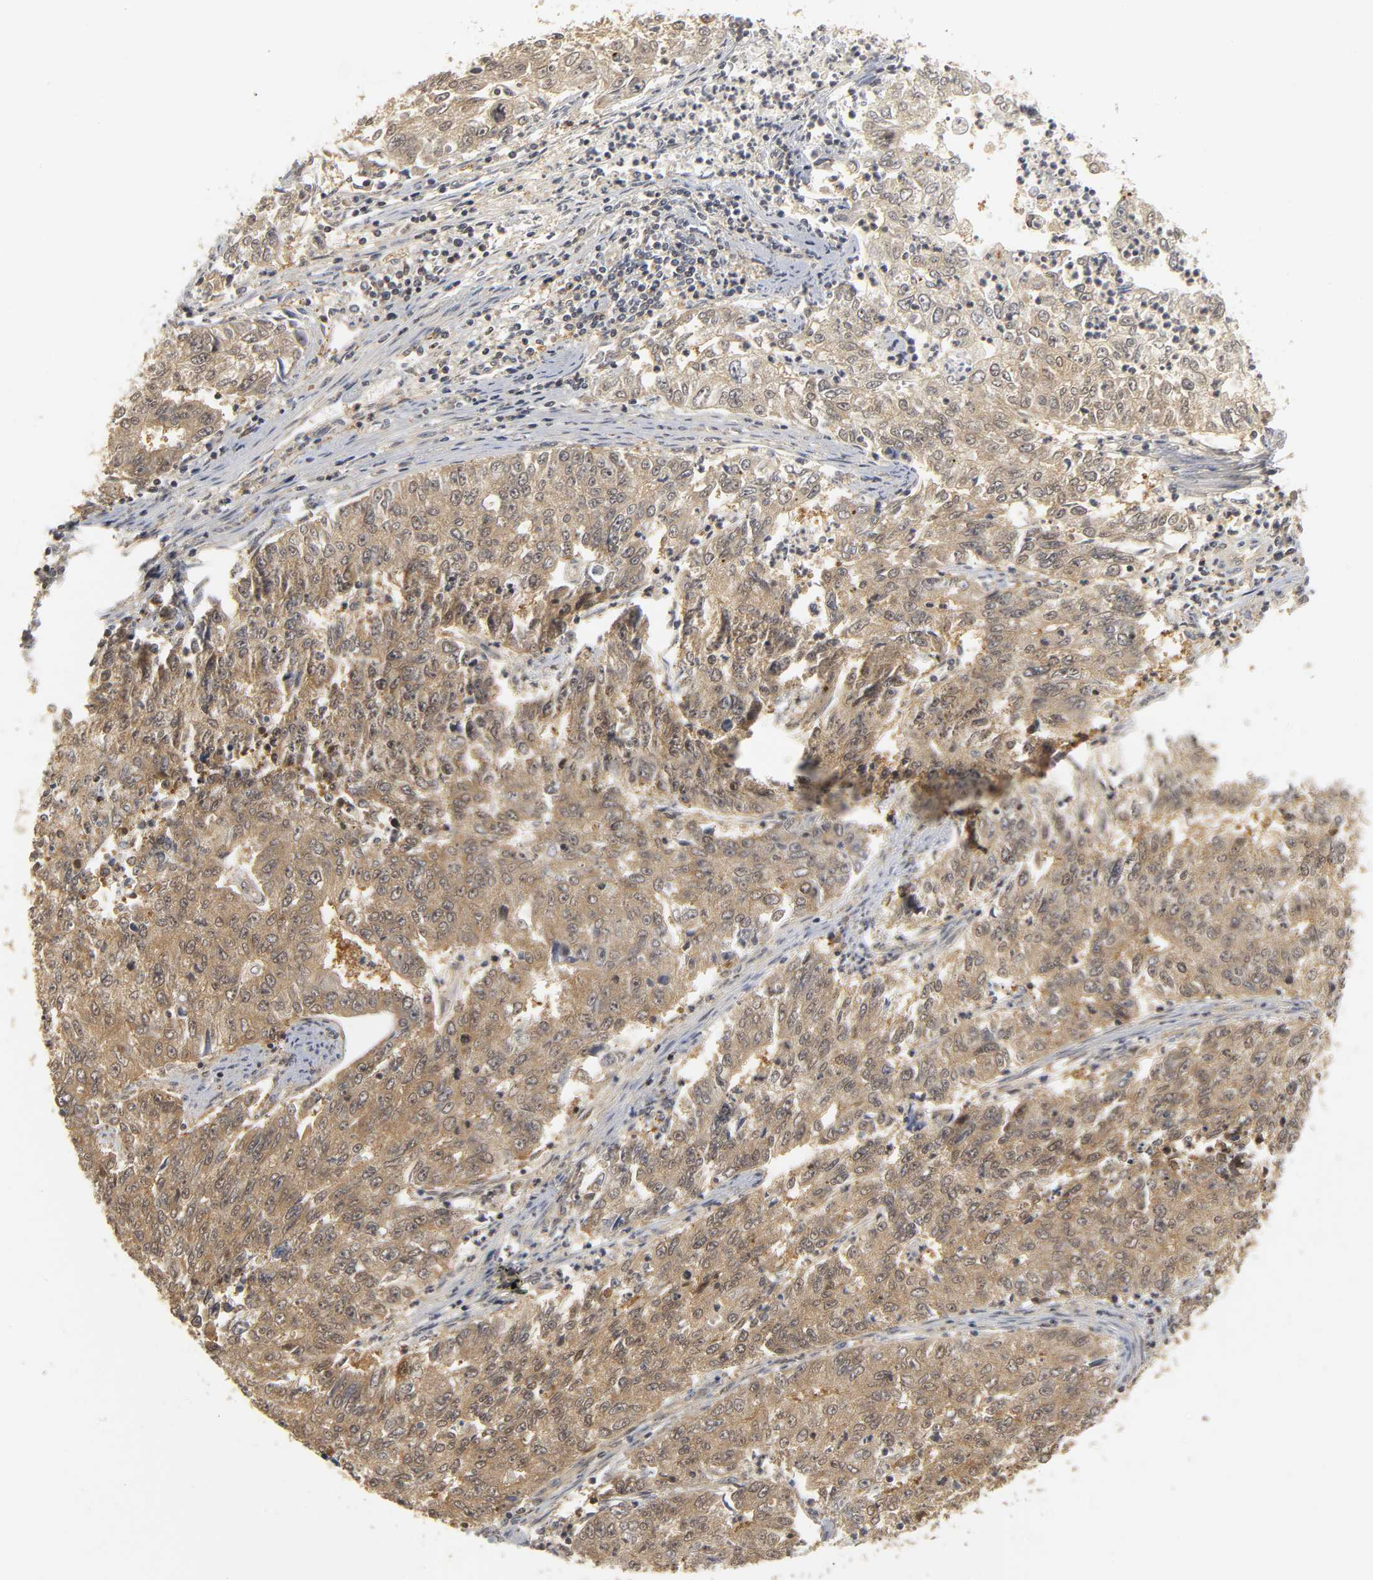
{"staining": {"intensity": "moderate", "quantity": ">75%", "location": "cytoplasmic/membranous"}, "tissue": "endometrial cancer", "cell_type": "Tumor cells", "image_type": "cancer", "snomed": [{"axis": "morphology", "description": "Adenocarcinoma, NOS"}, {"axis": "topography", "description": "Endometrium"}], "caption": "Immunohistochemical staining of endometrial cancer displays medium levels of moderate cytoplasmic/membranous protein staining in approximately >75% of tumor cells.", "gene": "PARK7", "patient": {"sex": "female", "age": 42}}